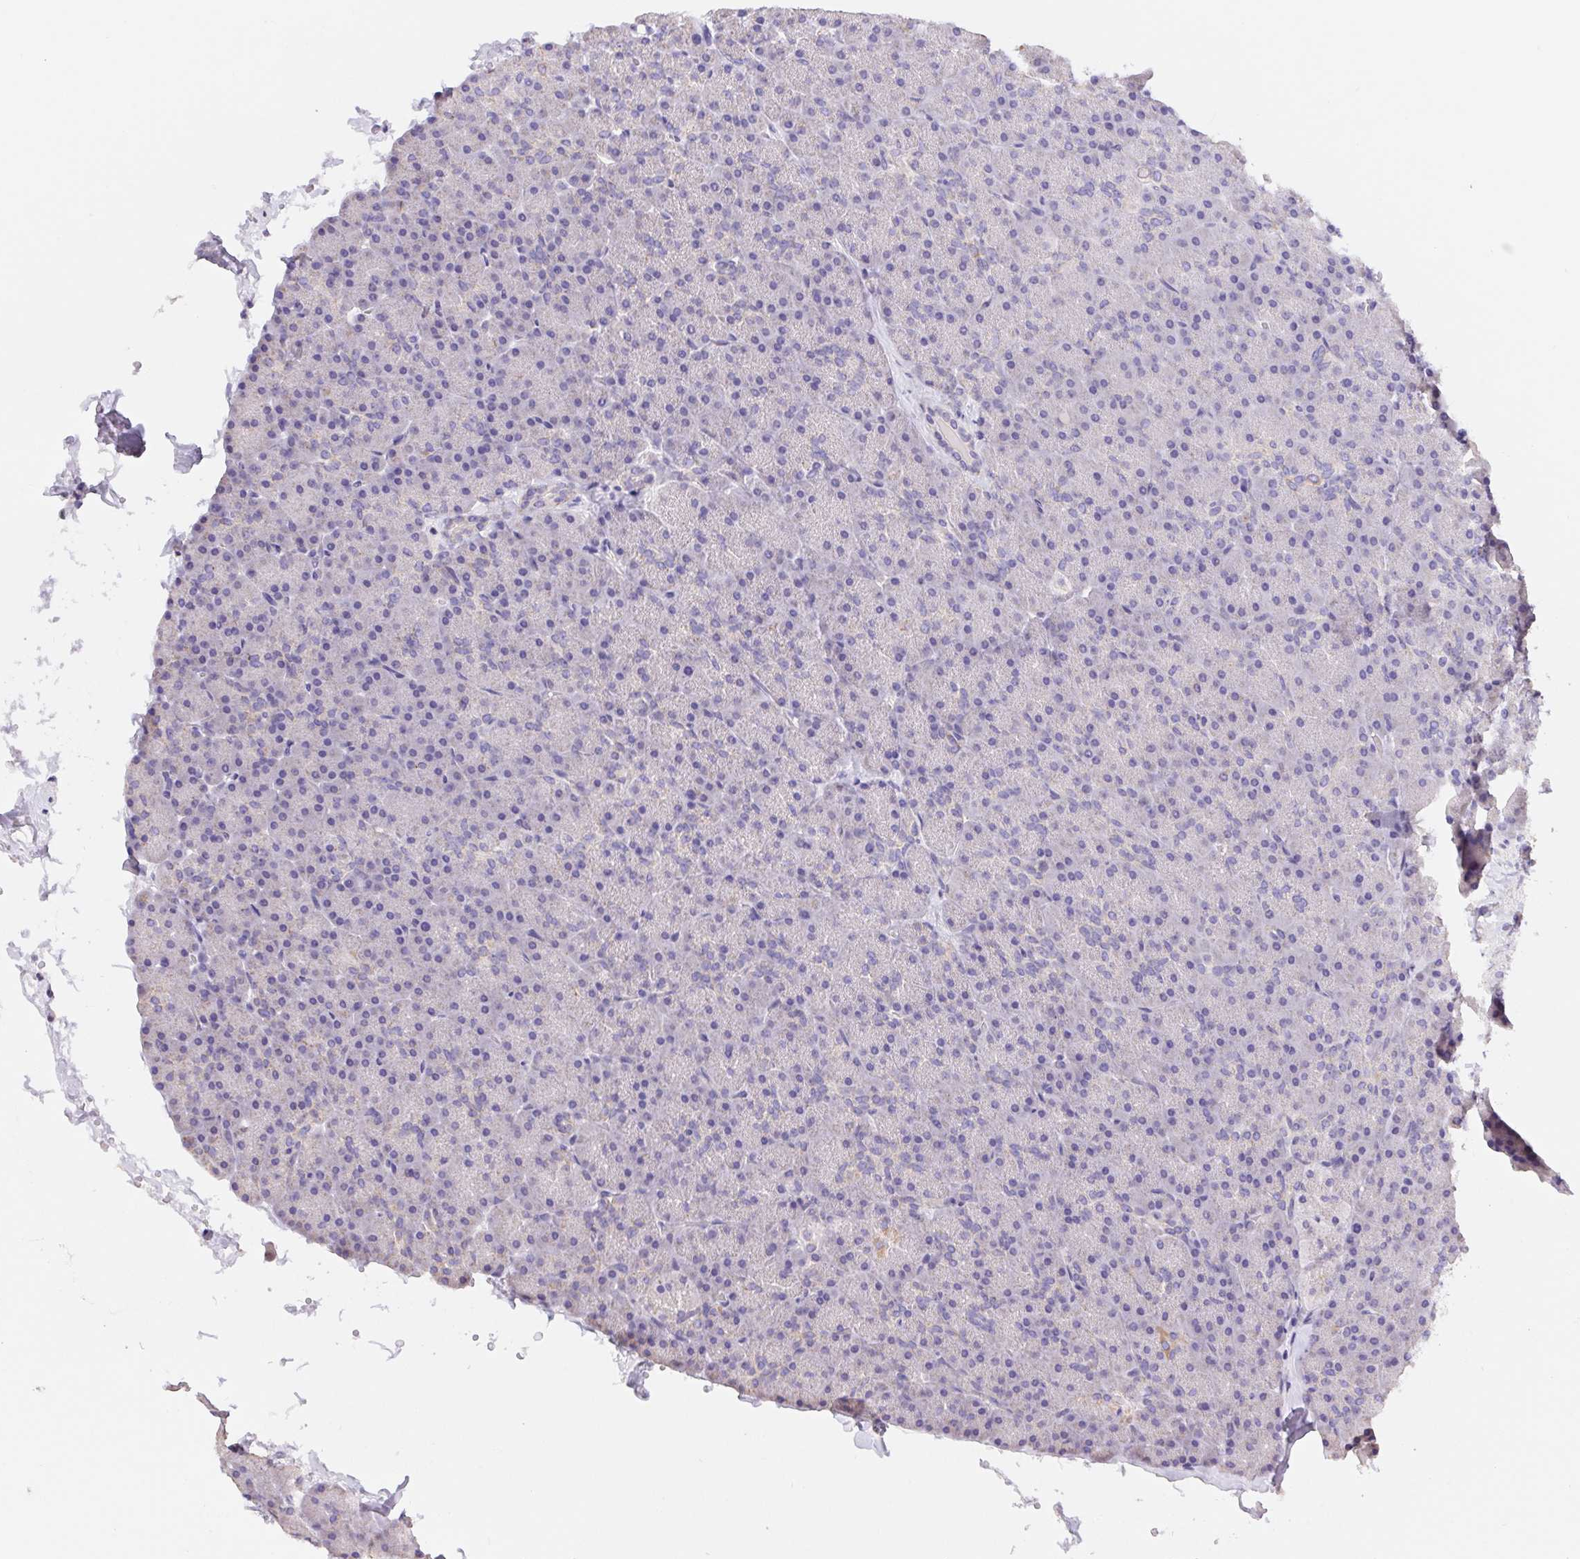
{"staining": {"intensity": "weak", "quantity": "25%-75%", "location": "cytoplasmic/membranous"}, "tissue": "carcinoid", "cell_type": "Tumor cells", "image_type": "cancer", "snomed": [{"axis": "morphology", "description": "Normal tissue, NOS"}, {"axis": "morphology", "description": "Carcinoid, malignant, NOS"}, {"axis": "topography", "description": "Pancreas"}], "caption": "Human carcinoid (malignant) stained with a protein marker displays weak staining in tumor cells.", "gene": "FKBP6", "patient": {"sex": "male", "age": 36}}